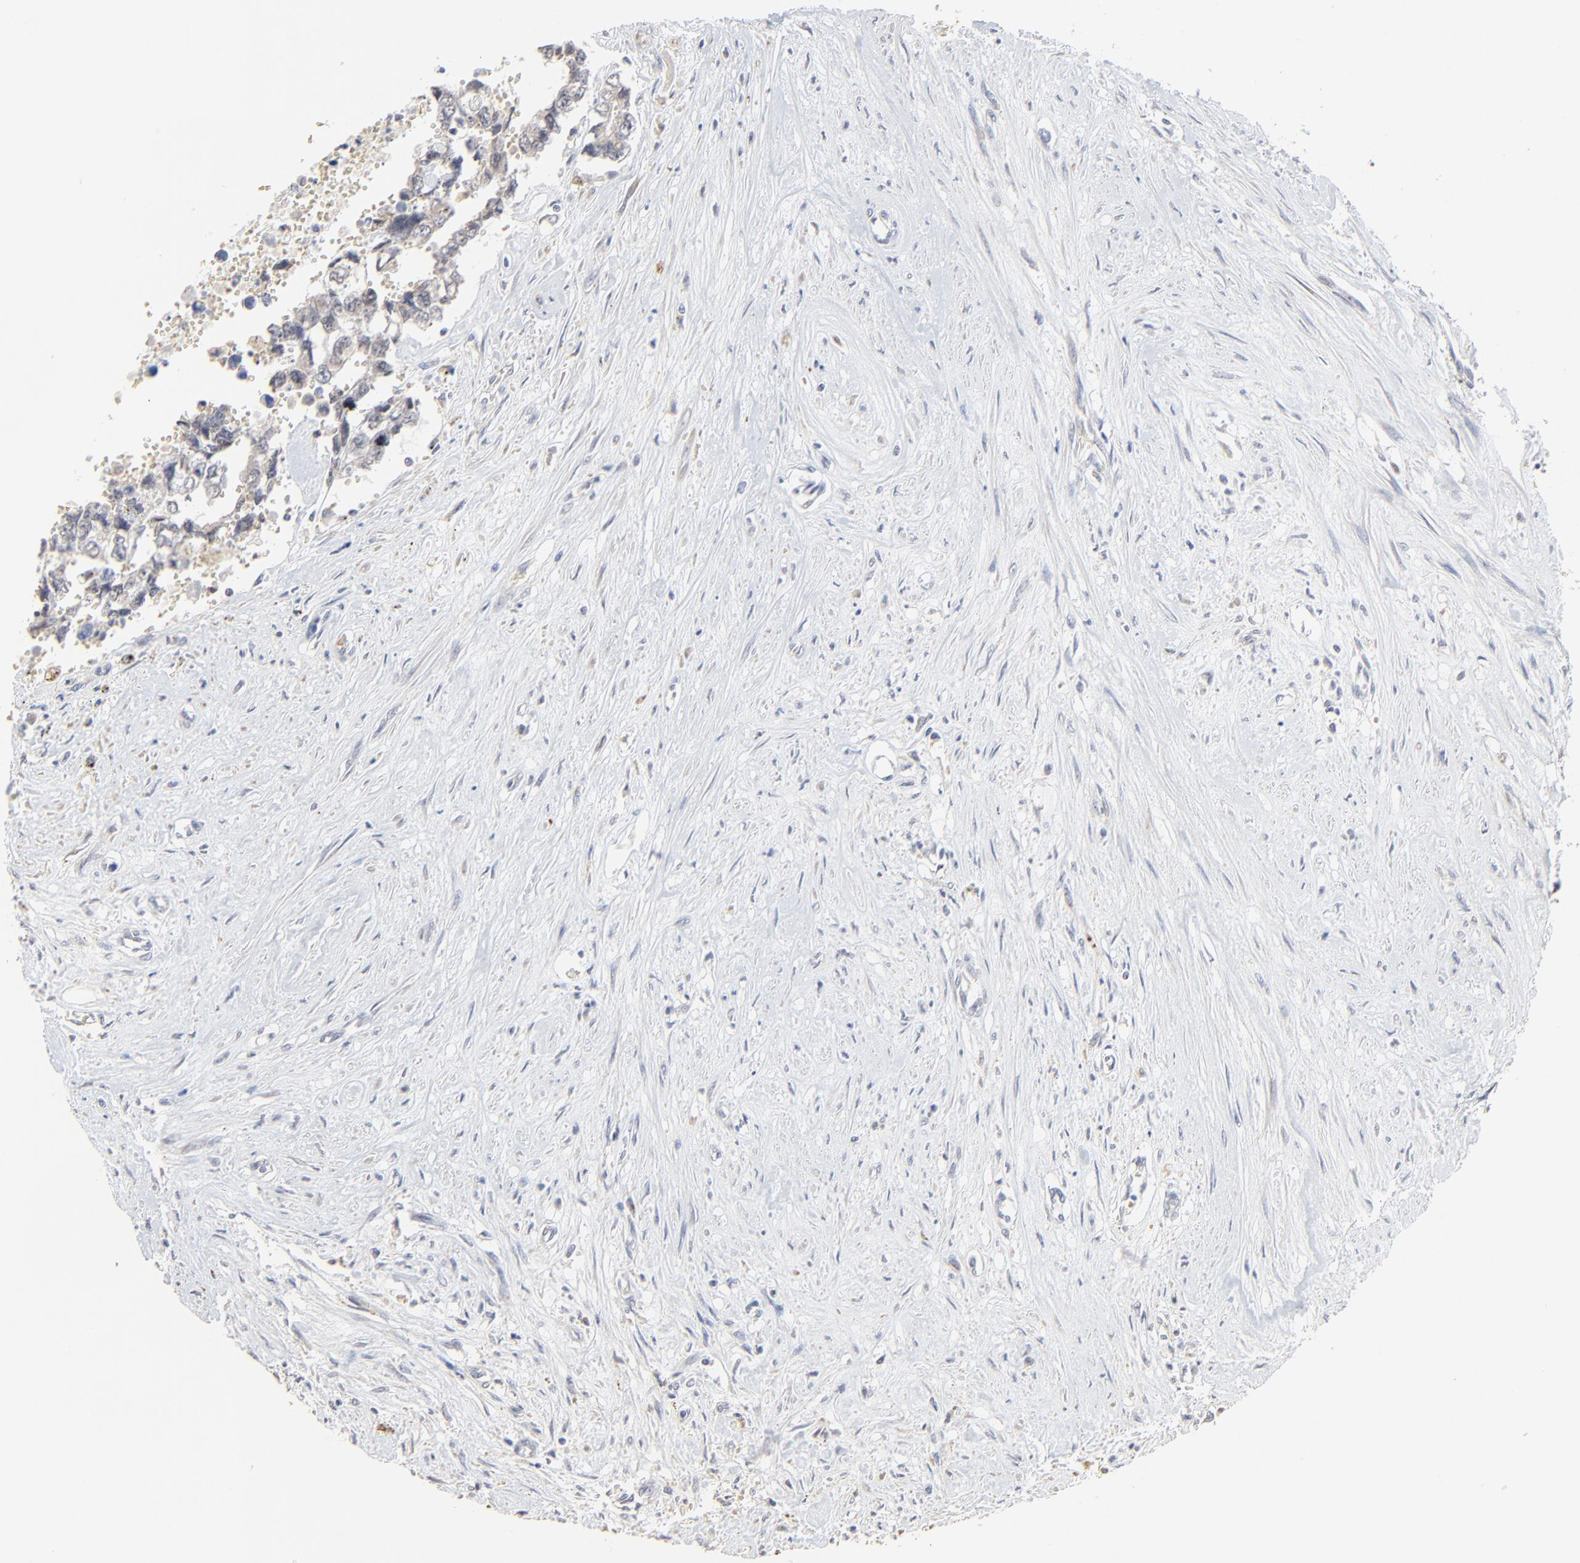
{"staining": {"intensity": "weak", "quantity": "<25%", "location": "cytoplasmic/membranous"}, "tissue": "testis cancer", "cell_type": "Tumor cells", "image_type": "cancer", "snomed": [{"axis": "morphology", "description": "Carcinoma, Embryonal, NOS"}, {"axis": "topography", "description": "Testis"}], "caption": "Immunohistochemistry micrograph of human testis cancer stained for a protein (brown), which shows no expression in tumor cells.", "gene": "FANCB", "patient": {"sex": "male", "age": 31}}